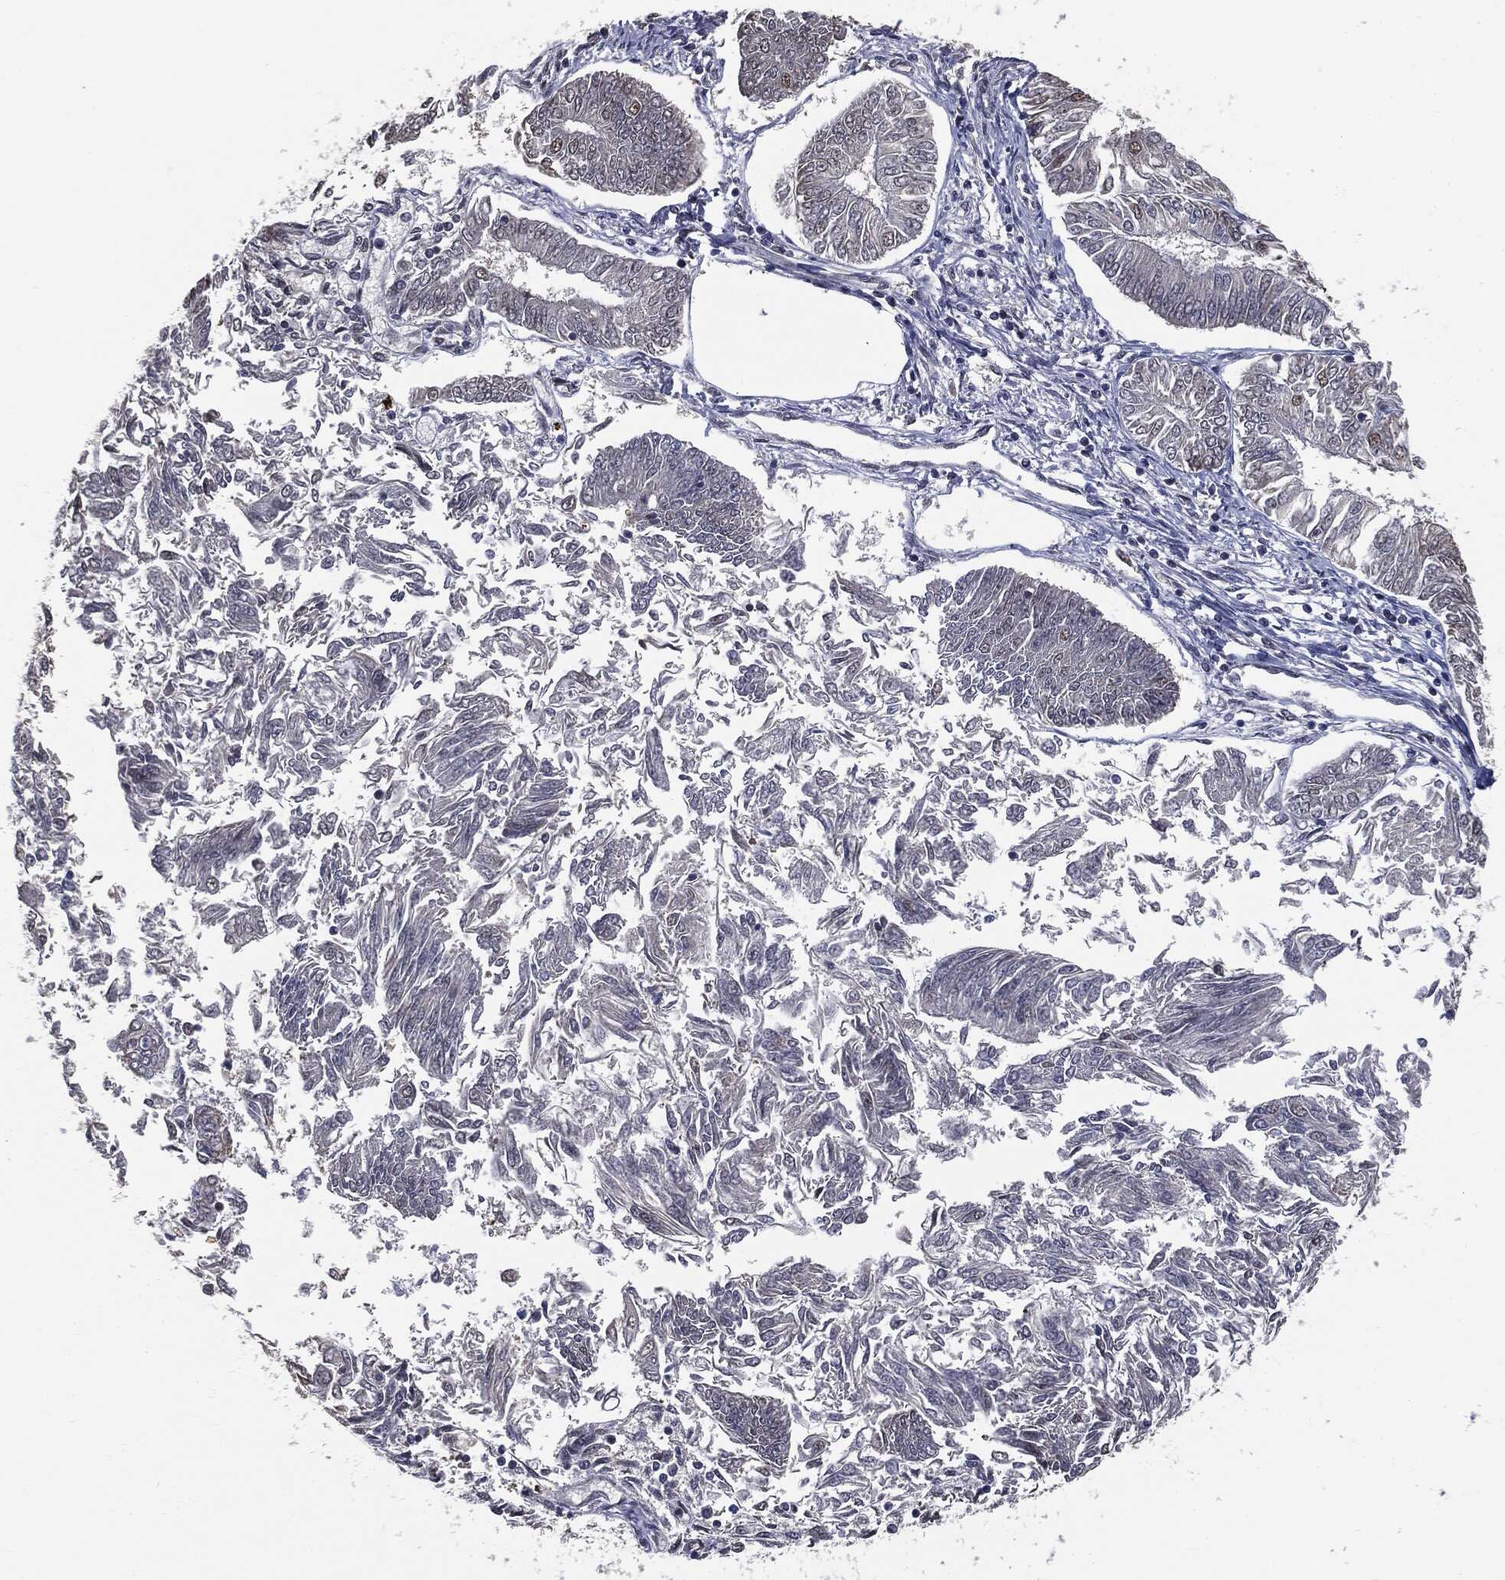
{"staining": {"intensity": "negative", "quantity": "none", "location": "none"}, "tissue": "endometrial cancer", "cell_type": "Tumor cells", "image_type": "cancer", "snomed": [{"axis": "morphology", "description": "Adenocarcinoma, NOS"}, {"axis": "topography", "description": "Endometrium"}], "caption": "Image shows no protein positivity in tumor cells of endometrial cancer tissue. (DAB IHC with hematoxylin counter stain).", "gene": "SHLD2", "patient": {"sex": "female", "age": 58}}